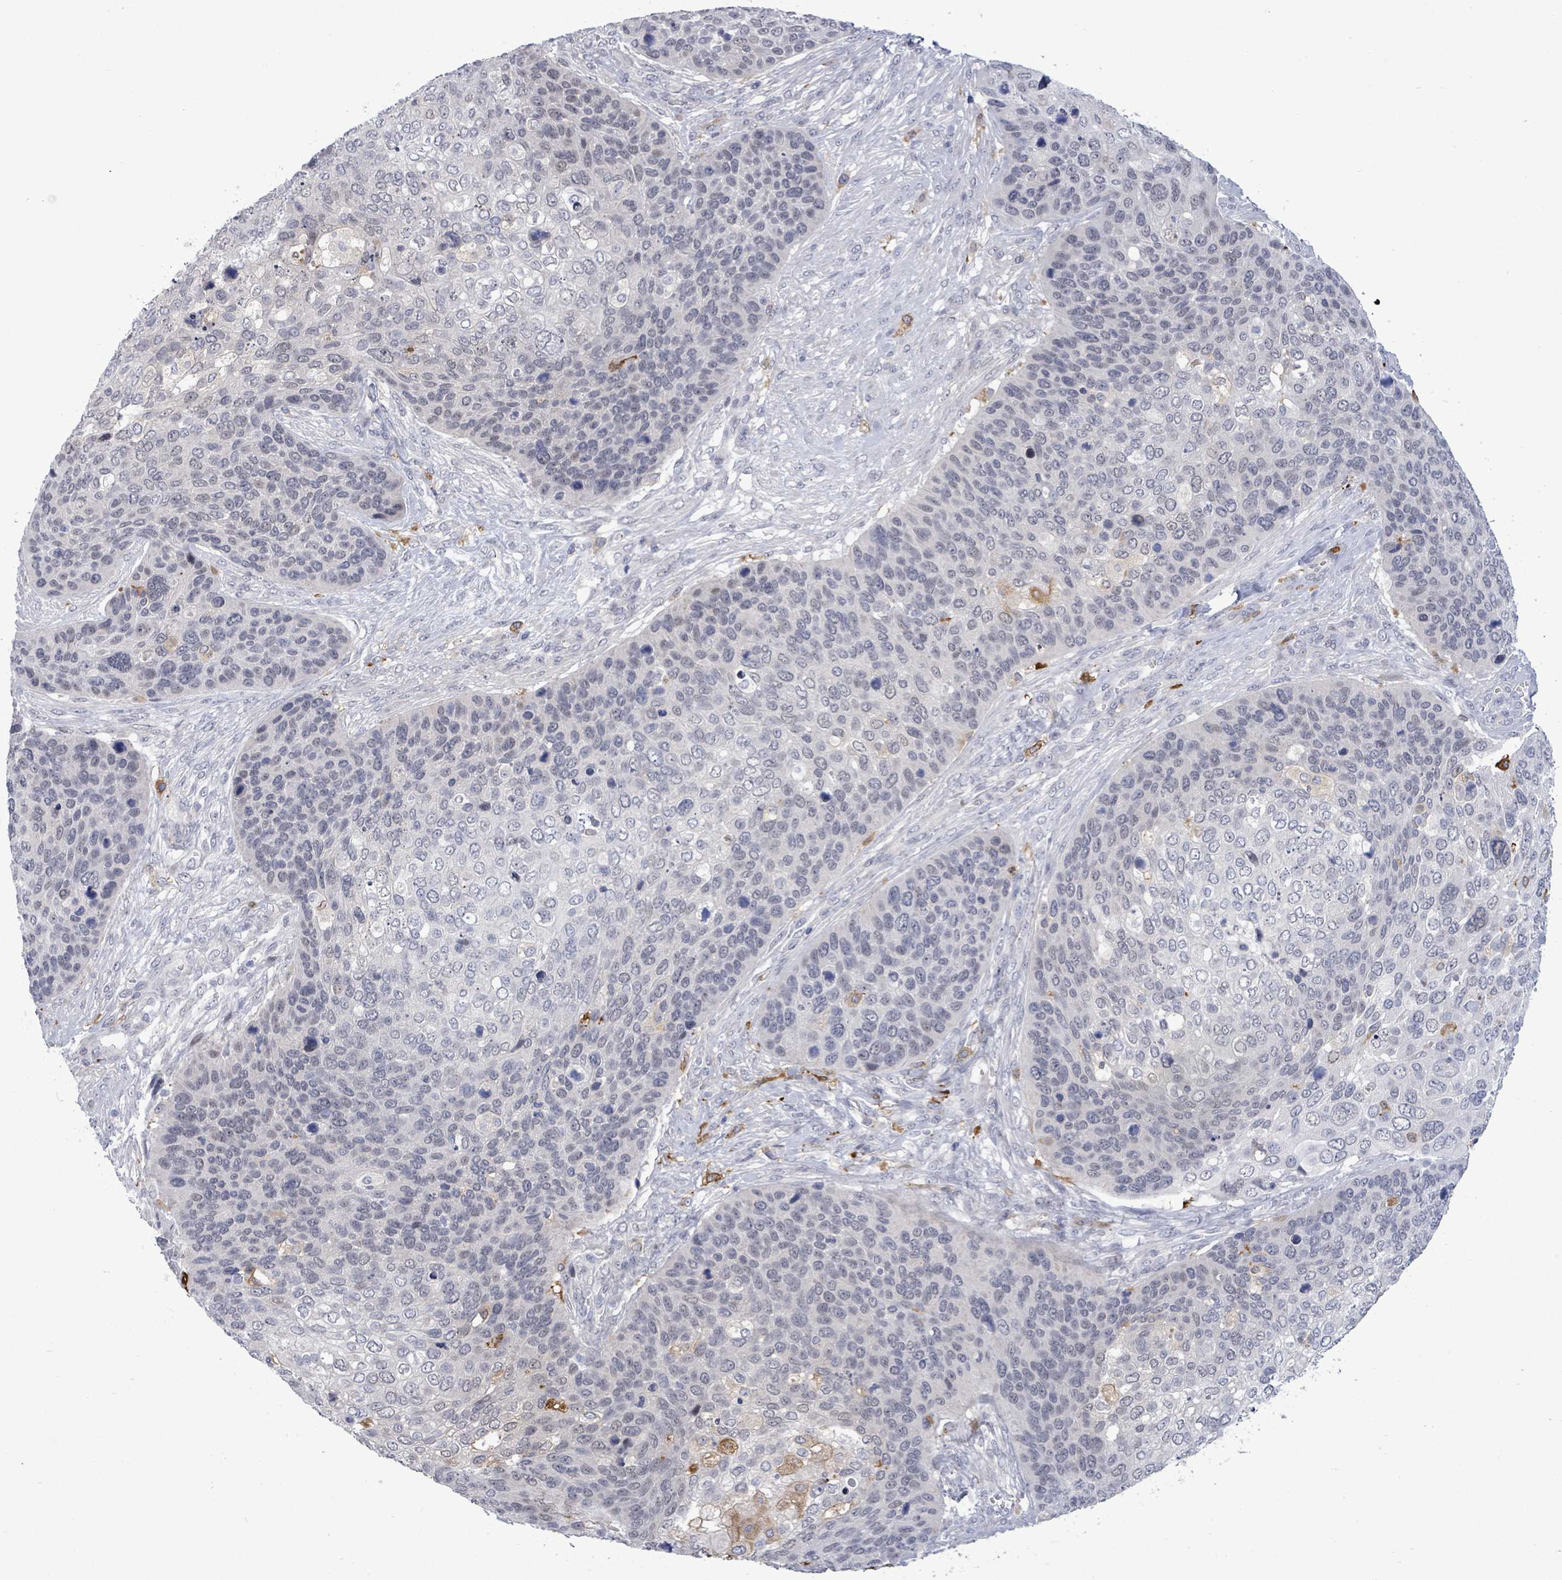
{"staining": {"intensity": "negative", "quantity": "none", "location": "none"}, "tissue": "skin cancer", "cell_type": "Tumor cells", "image_type": "cancer", "snomed": [{"axis": "morphology", "description": "Basal cell carcinoma"}, {"axis": "topography", "description": "Skin"}], "caption": "This is an IHC image of skin cancer. There is no expression in tumor cells.", "gene": "CT45A5", "patient": {"sex": "female", "age": 74}}